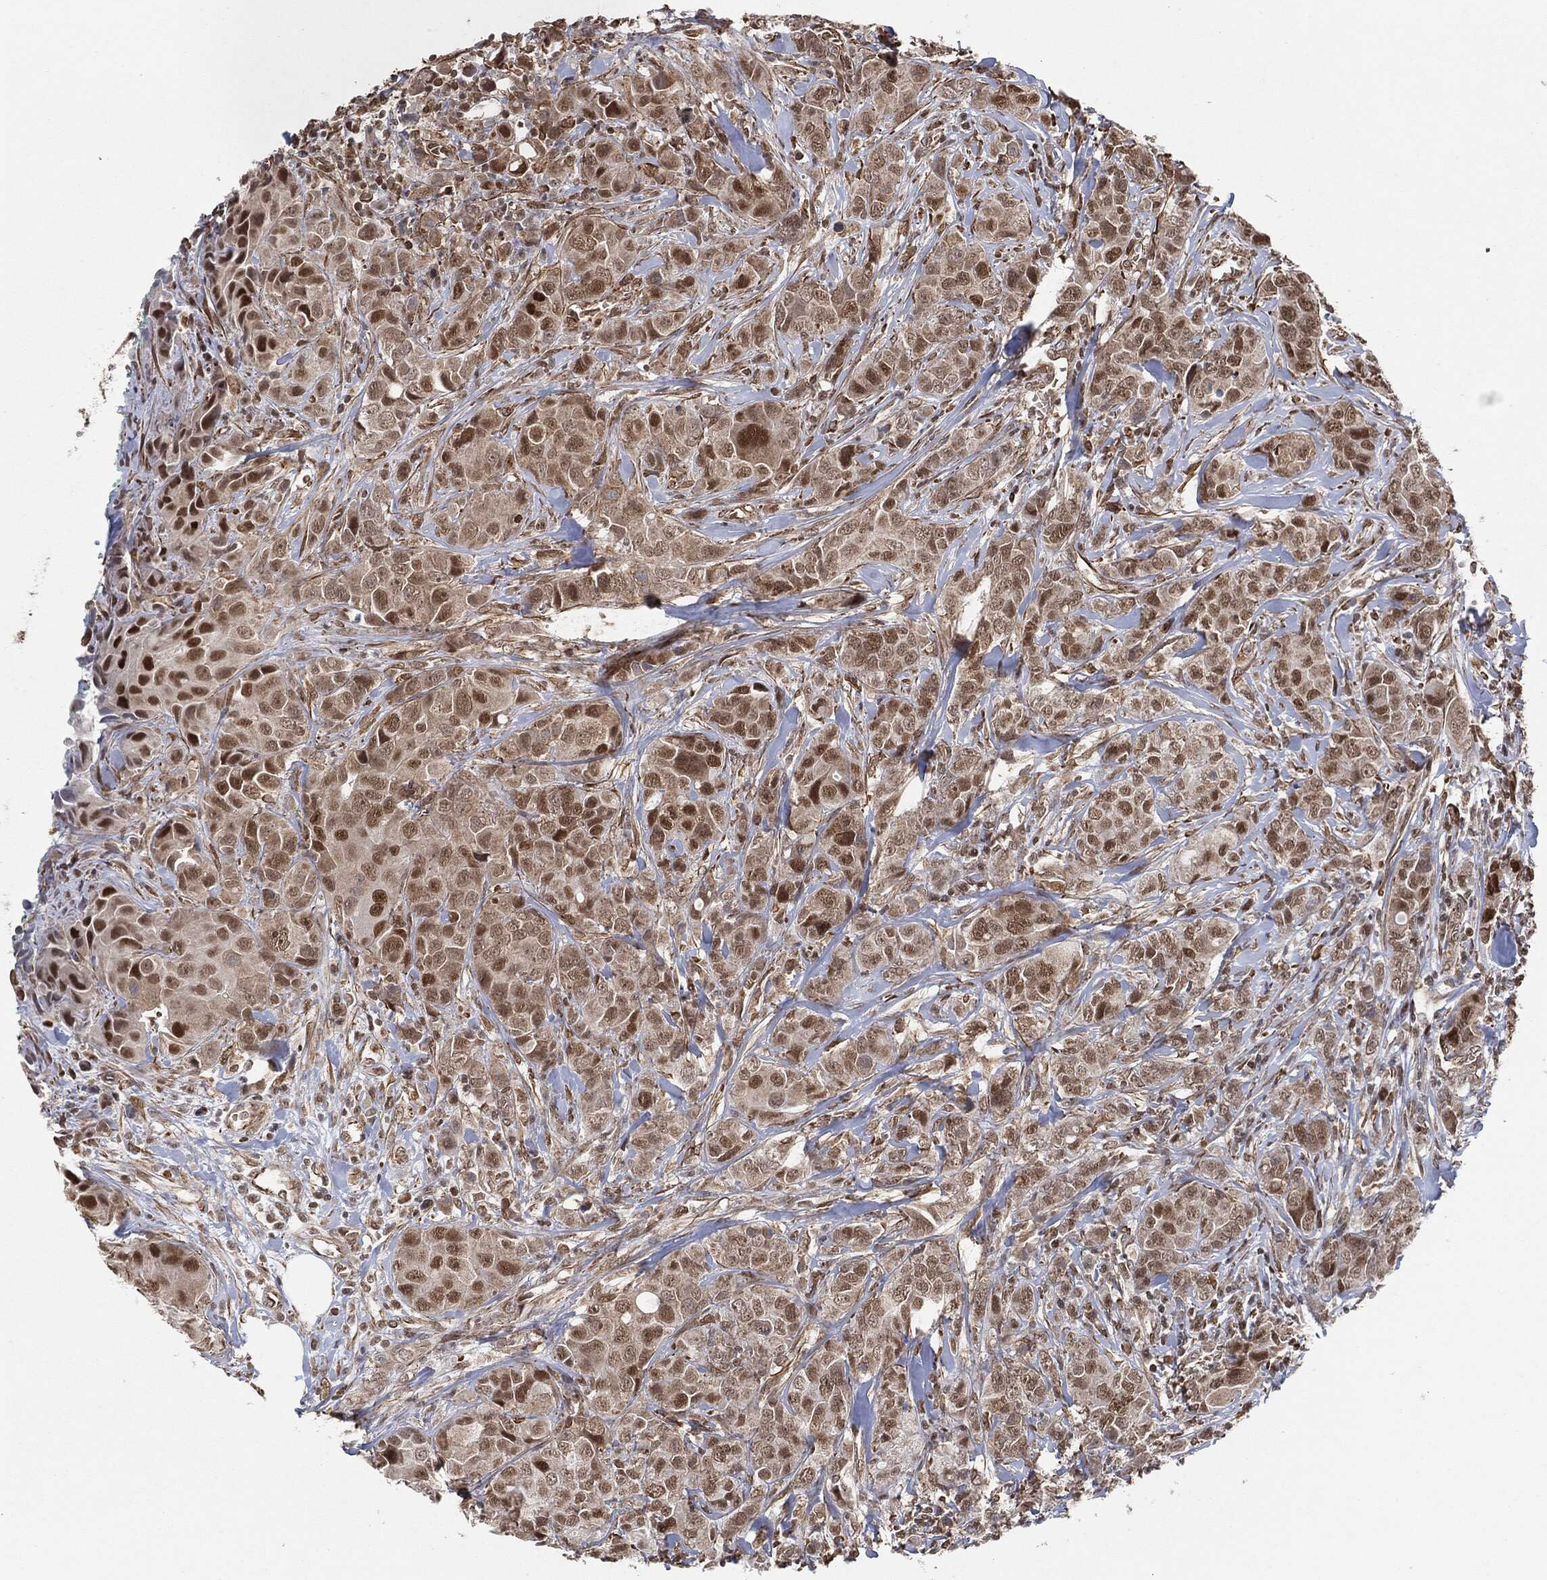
{"staining": {"intensity": "strong", "quantity": "<25%", "location": "nuclear"}, "tissue": "breast cancer", "cell_type": "Tumor cells", "image_type": "cancer", "snomed": [{"axis": "morphology", "description": "Duct carcinoma"}, {"axis": "topography", "description": "Breast"}], "caption": "About <25% of tumor cells in intraductal carcinoma (breast) reveal strong nuclear protein expression as visualized by brown immunohistochemical staining.", "gene": "TP53RK", "patient": {"sex": "female", "age": 43}}